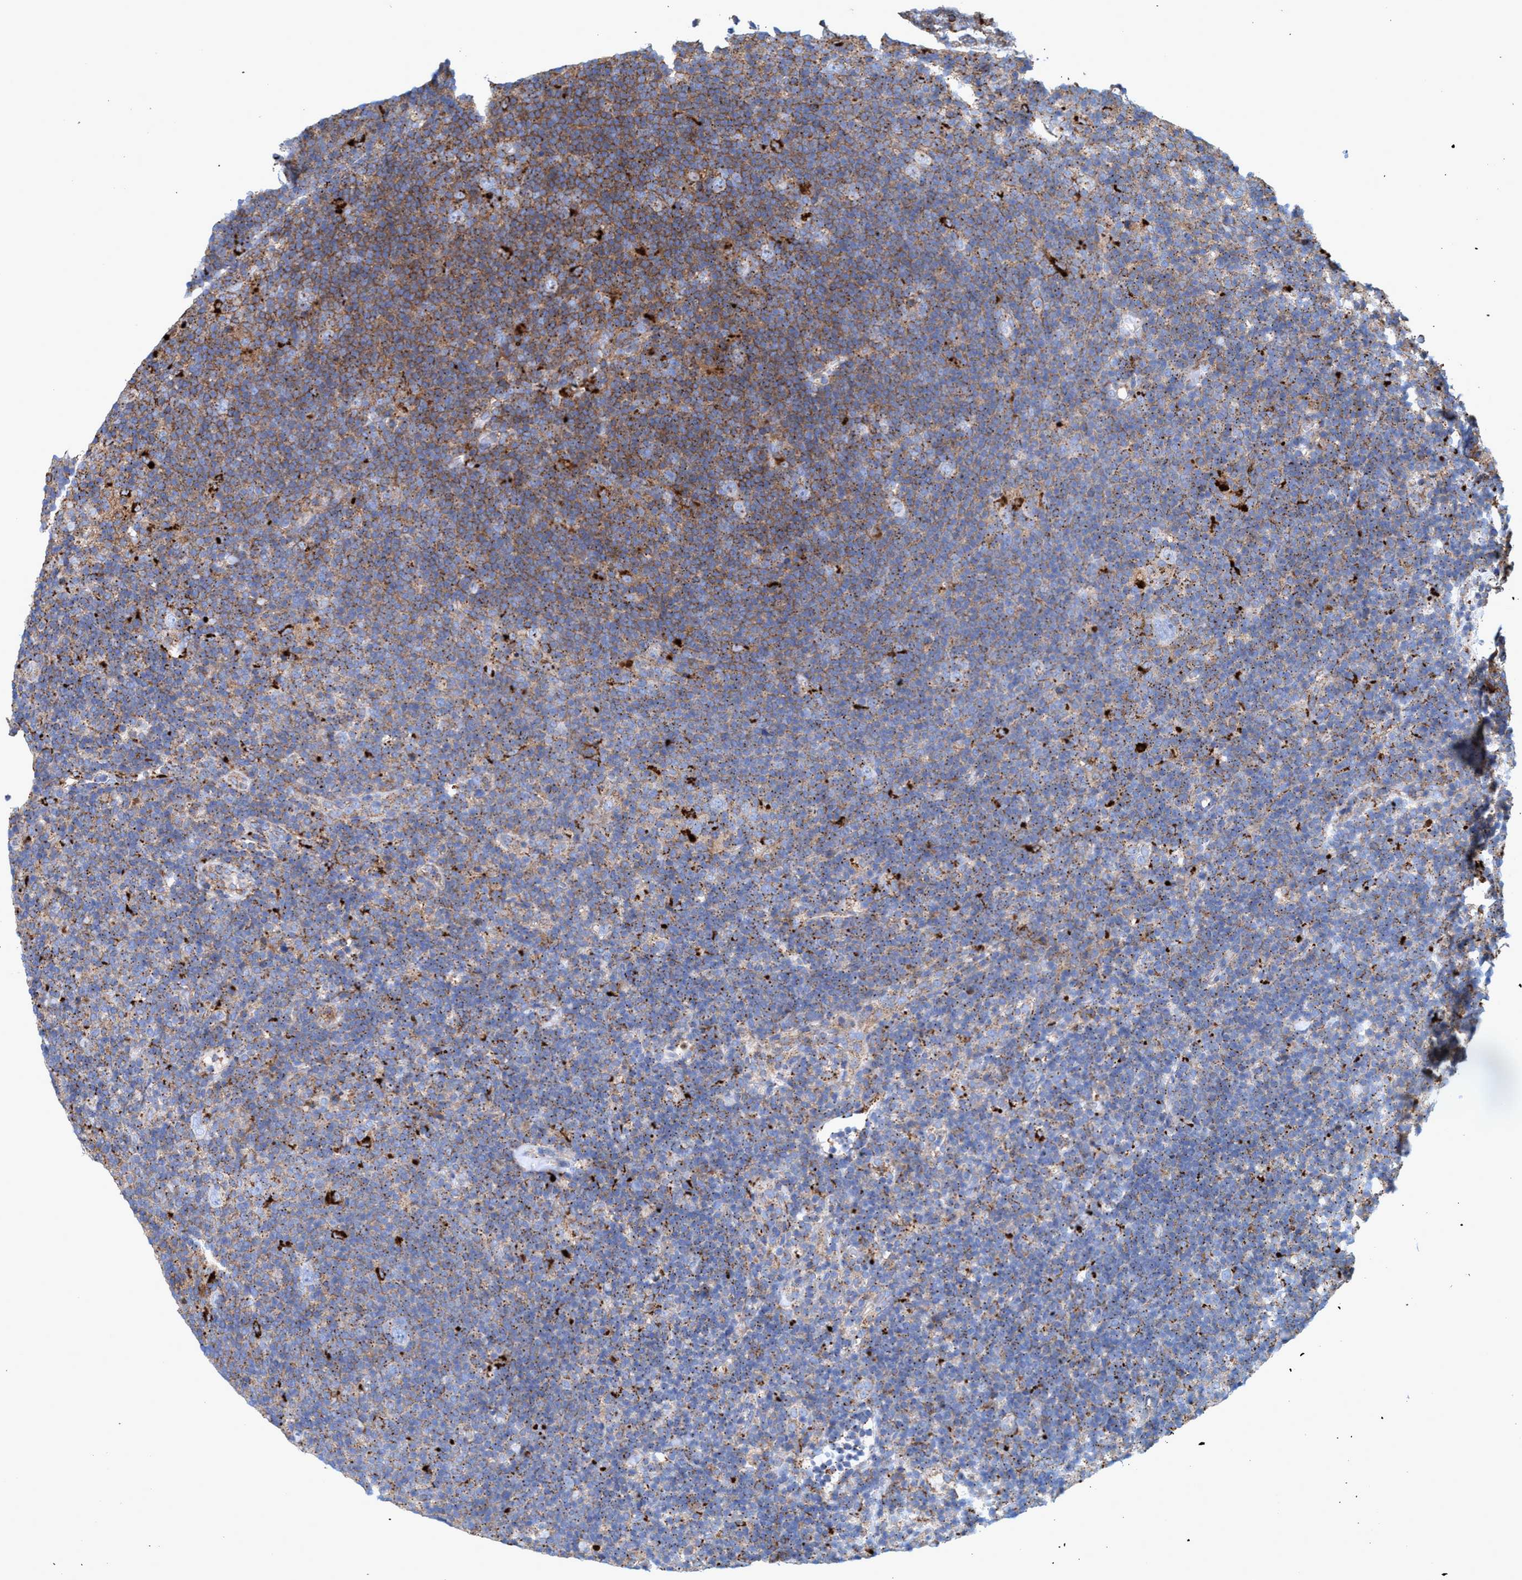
{"staining": {"intensity": "weak", "quantity": "<25%", "location": "cytoplasmic/membranous"}, "tissue": "lymphoma", "cell_type": "Tumor cells", "image_type": "cancer", "snomed": [{"axis": "morphology", "description": "Hodgkin's disease, NOS"}, {"axis": "topography", "description": "Lymph node"}], "caption": "Immunohistochemistry (IHC) micrograph of human Hodgkin's disease stained for a protein (brown), which exhibits no expression in tumor cells.", "gene": "TRIM65", "patient": {"sex": "female", "age": 57}}